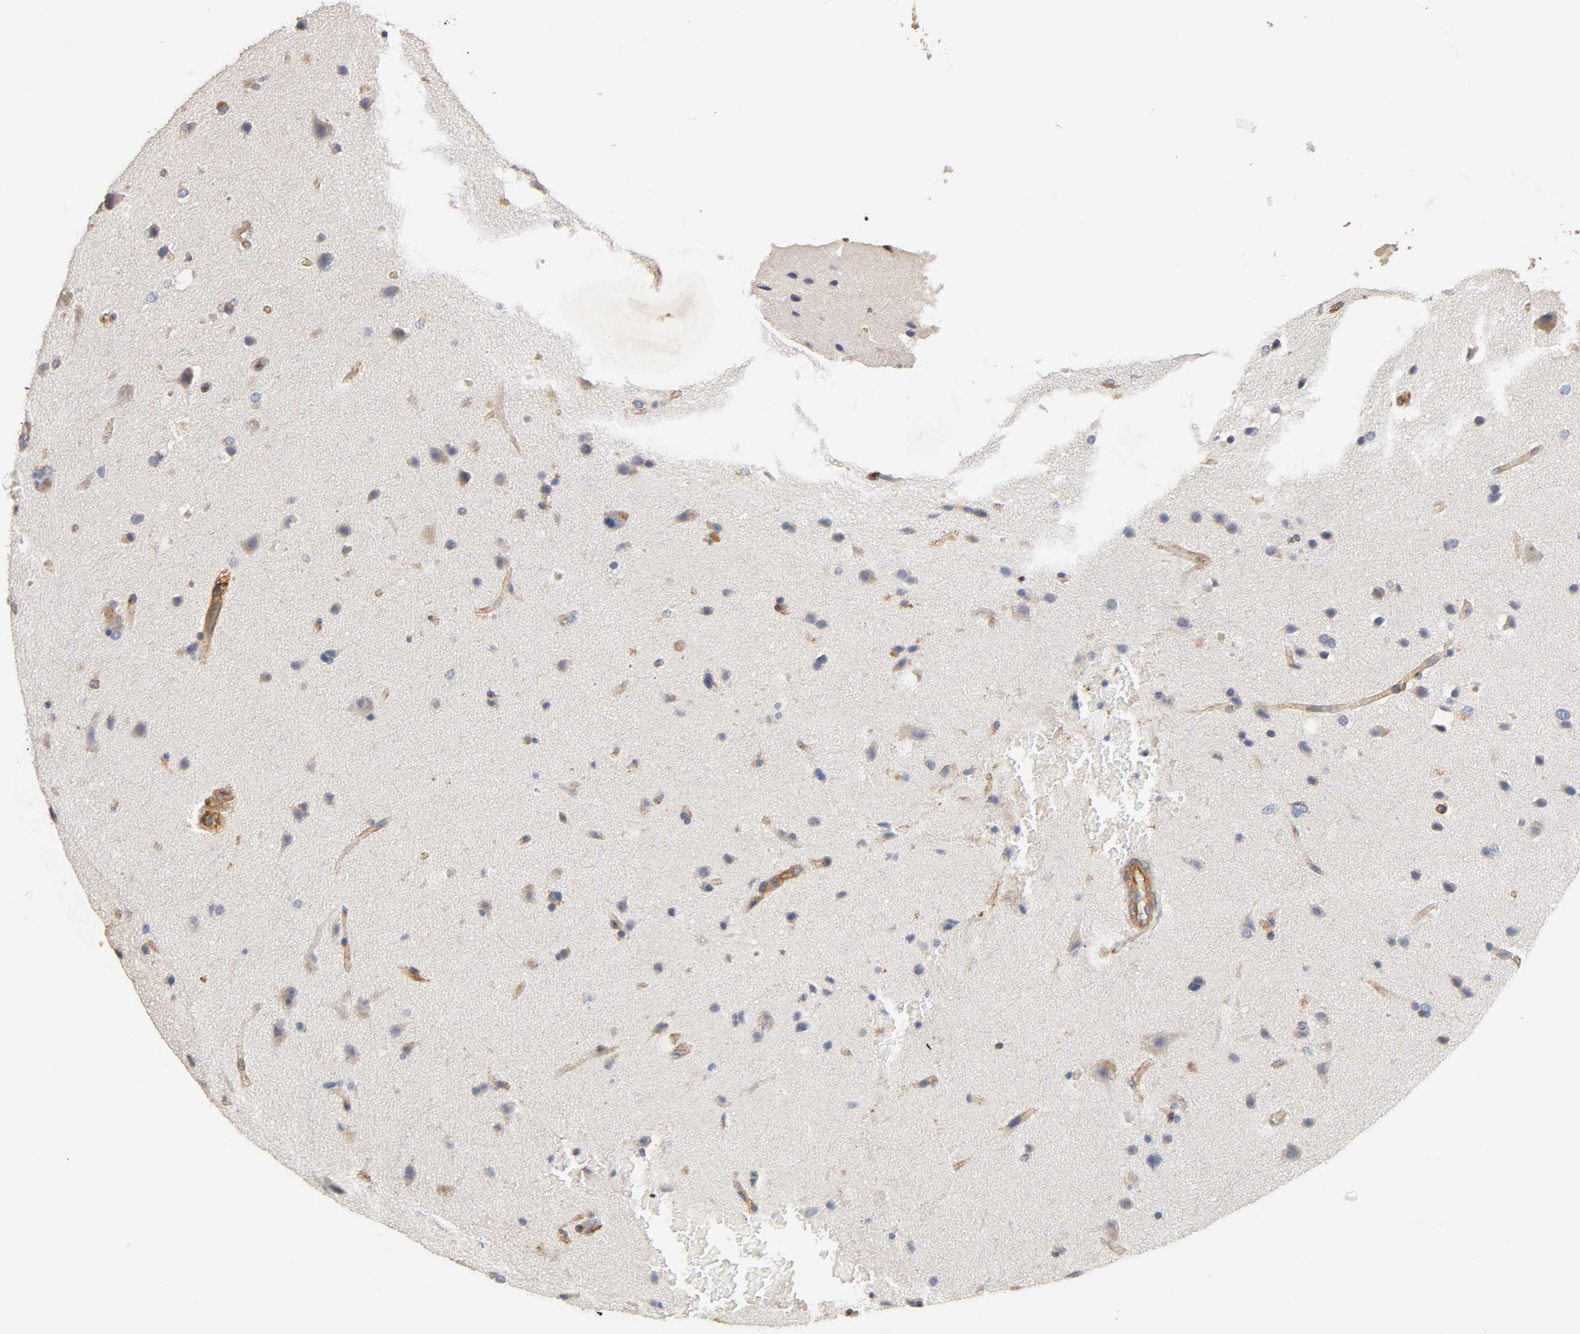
{"staining": {"intensity": "weak", "quantity": "25%-75%", "location": "cytoplasmic/membranous"}, "tissue": "glioma", "cell_type": "Tumor cells", "image_type": "cancer", "snomed": [{"axis": "morphology", "description": "Glioma, malignant, Low grade"}, {"axis": "topography", "description": "Cerebral cortex"}], "caption": "This is an image of IHC staining of glioma, which shows weak staining in the cytoplasmic/membranous of tumor cells.", "gene": "IFITM3", "patient": {"sex": "female", "age": 47}}